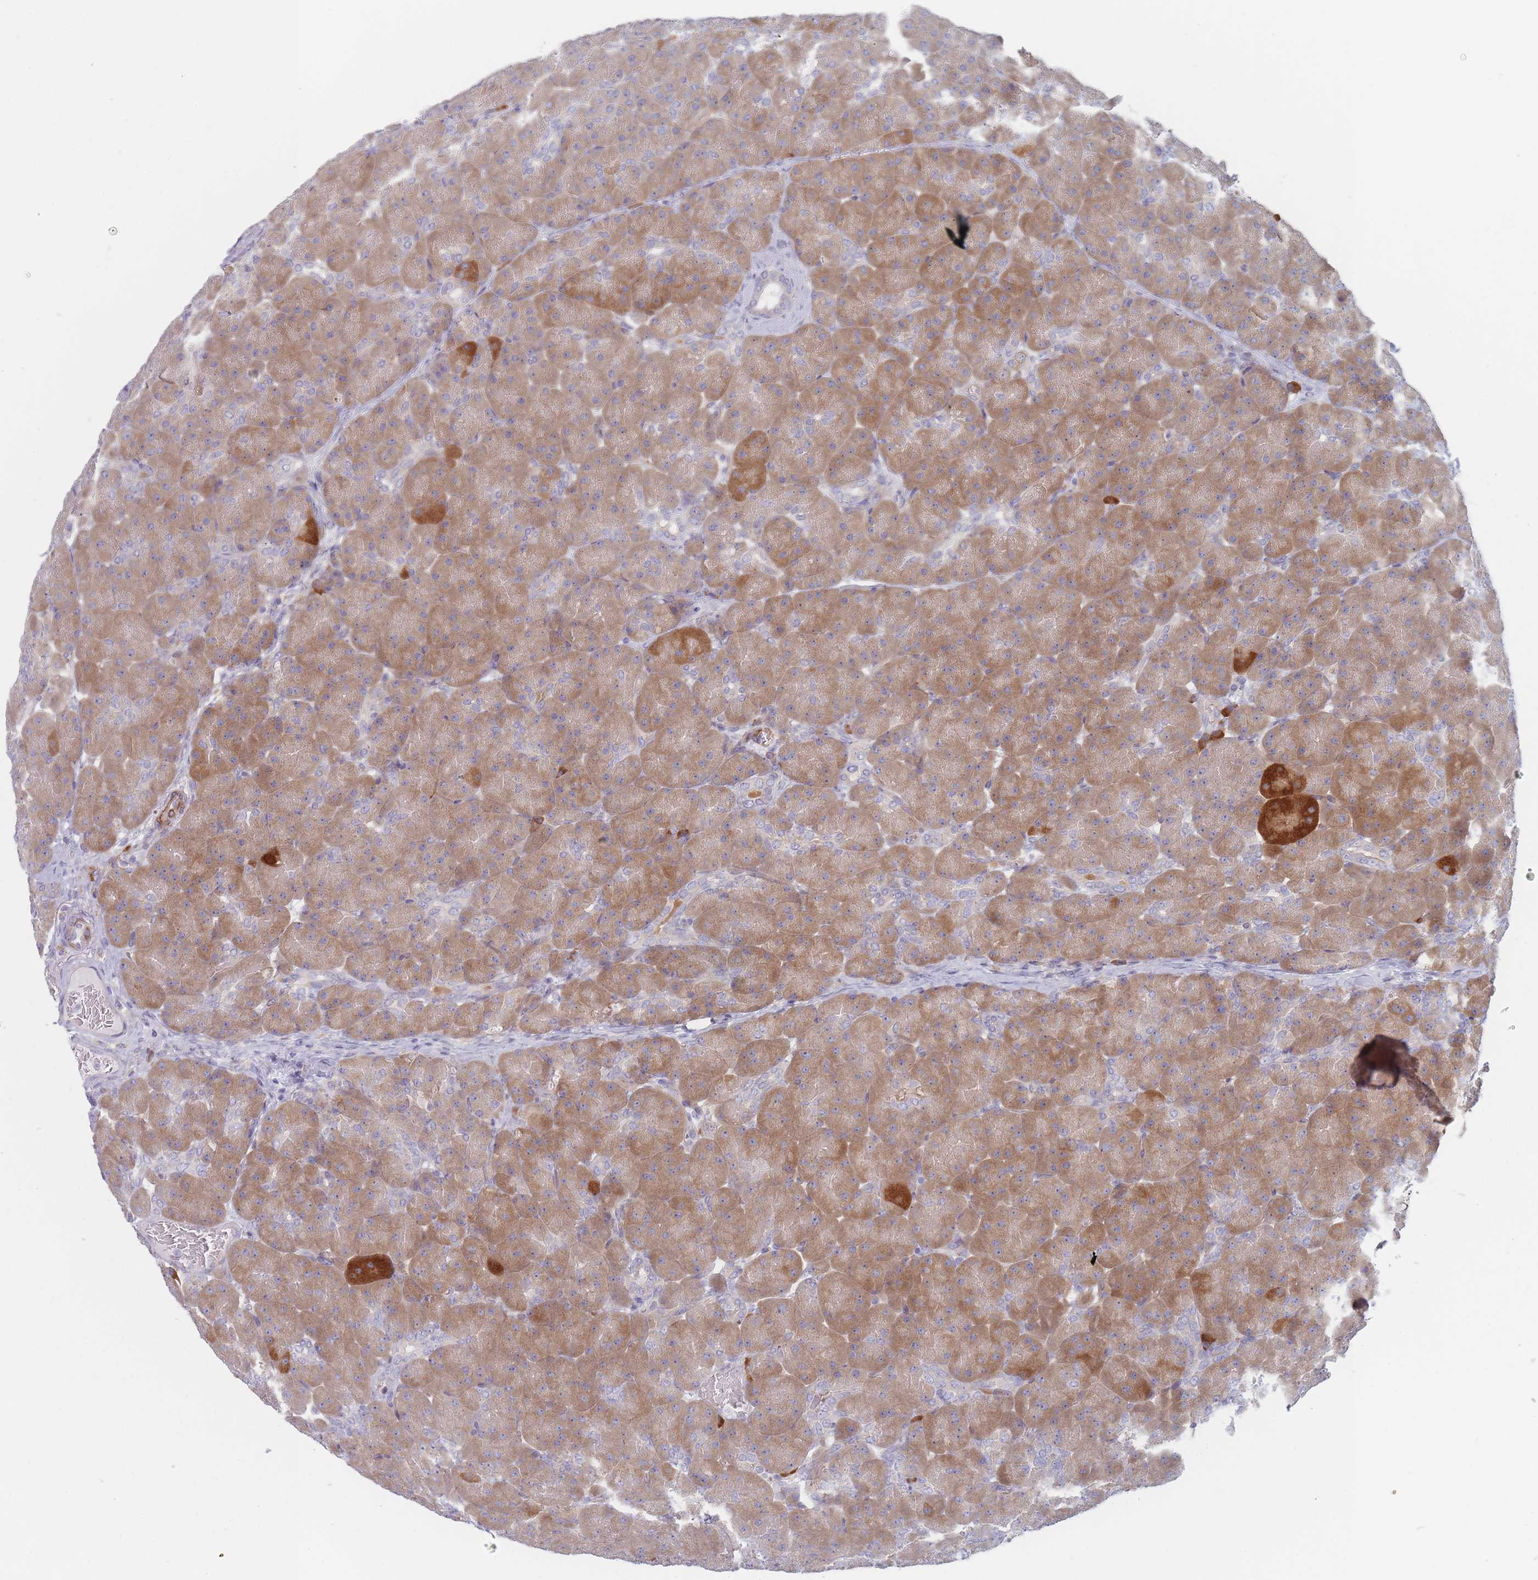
{"staining": {"intensity": "moderate", "quantity": ">75%", "location": "cytoplasmic/membranous"}, "tissue": "pancreas", "cell_type": "Exocrine glandular cells", "image_type": "normal", "snomed": [{"axis": "morphology", "description": "Normal tissue, NOS"}, {"axis": "topography", "description": "Pancreas"}], "caption": "Immunohistochemistry (IHC) (DAB) staining of benign human pancreas reveals moderate cytoplasmic/membranous protein expression in approximately >75% of exocrine glandular cells.", "gene": "ERBIN", "patient": {"sex": "male", "age": 66}}